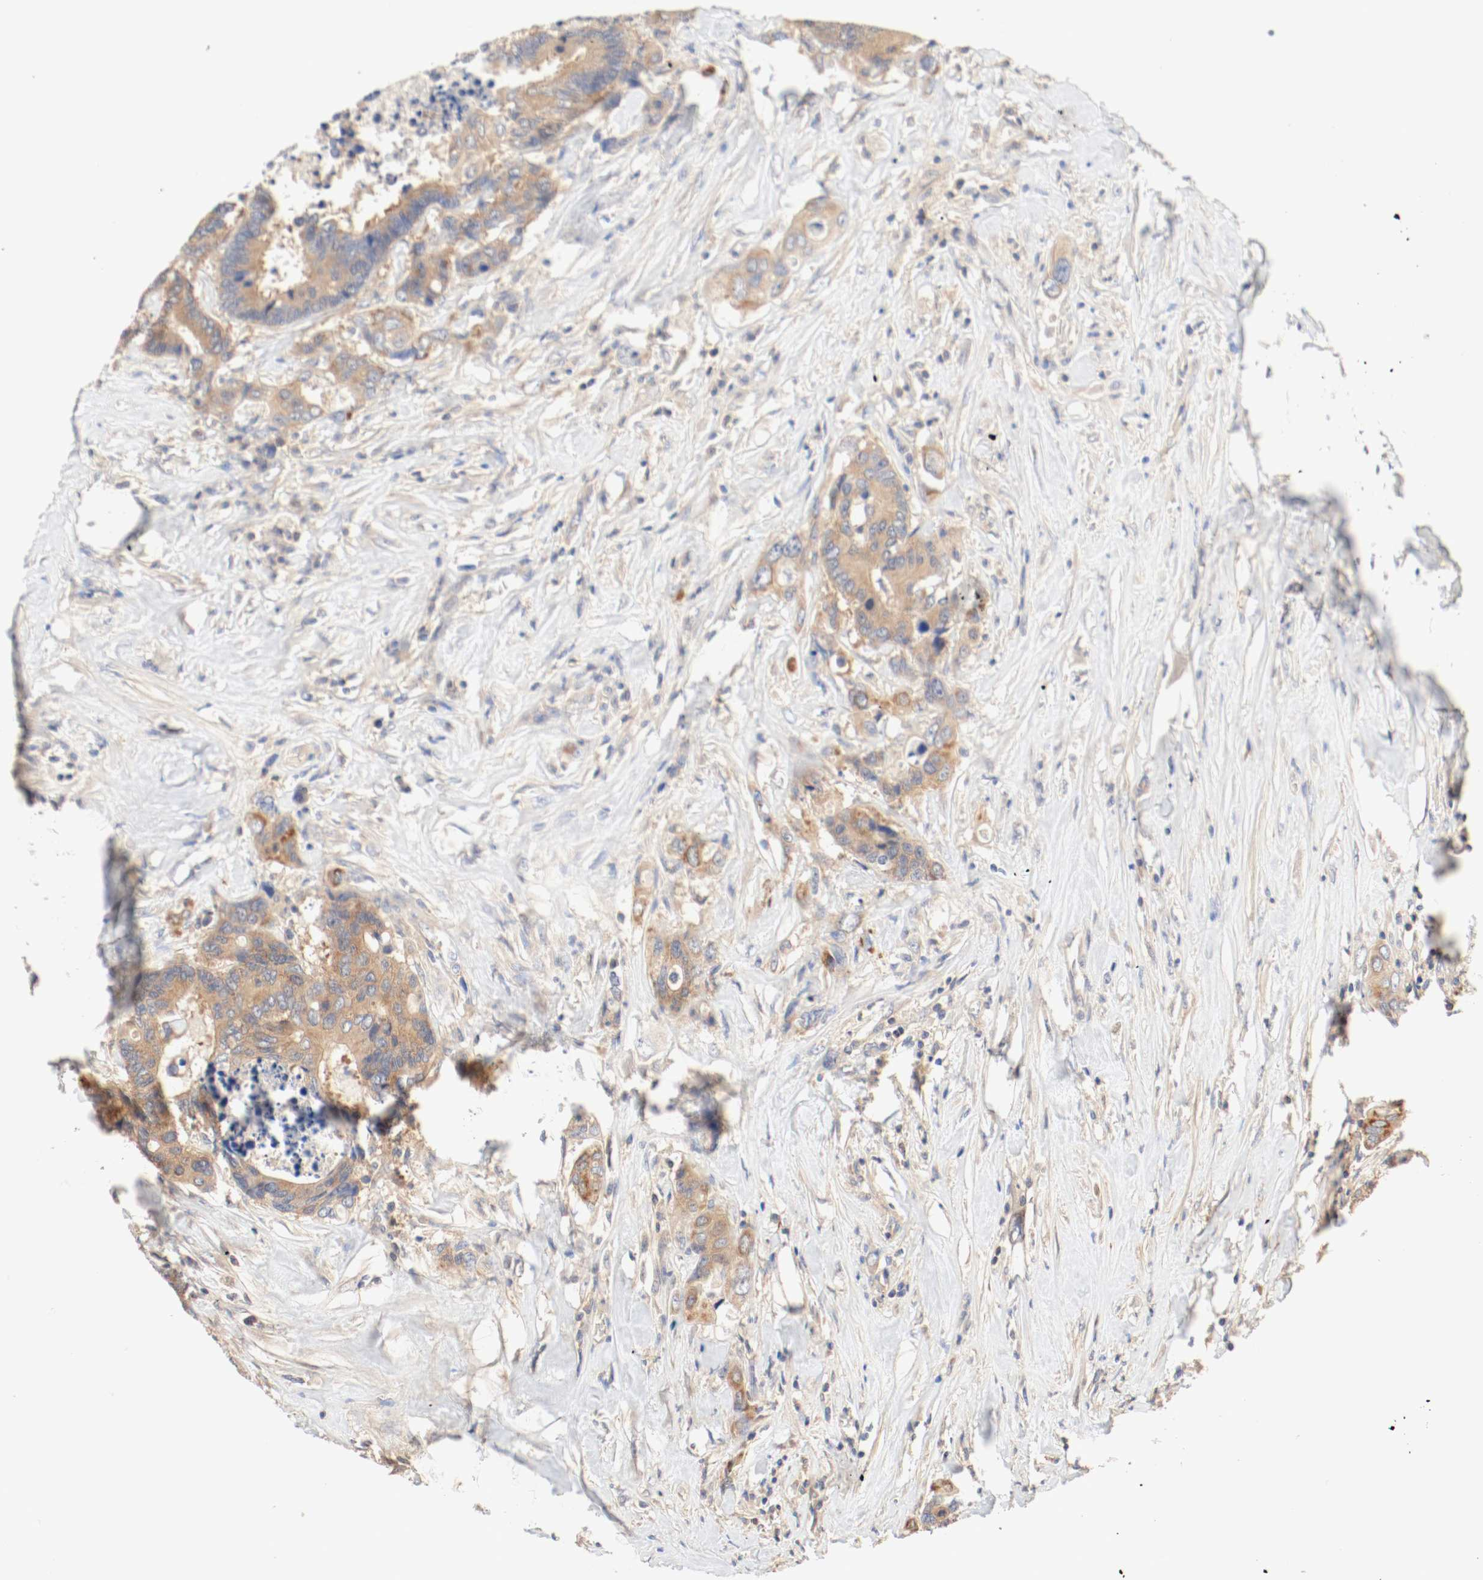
{"staining": {"intensity": "moderate", "quantity": ">75%", "location": "cytoplasmic/membranous"}, "tissue": "colorectal cancer", "cell_type": "Tumor cells", "image_type": "cancer", "snomed": [{"axis": "morphology", "description": "Adenocarcinoma, NOS"}, {"axis": "topography", "description": "Rectum"}], "caption": "Protein staining displays moderate cytoplasmic/membranous expression in about >75% of tumor cells in colorectal cancer.", "gene": "GIT1", "patient": {"sex": "male", "age": 55}}